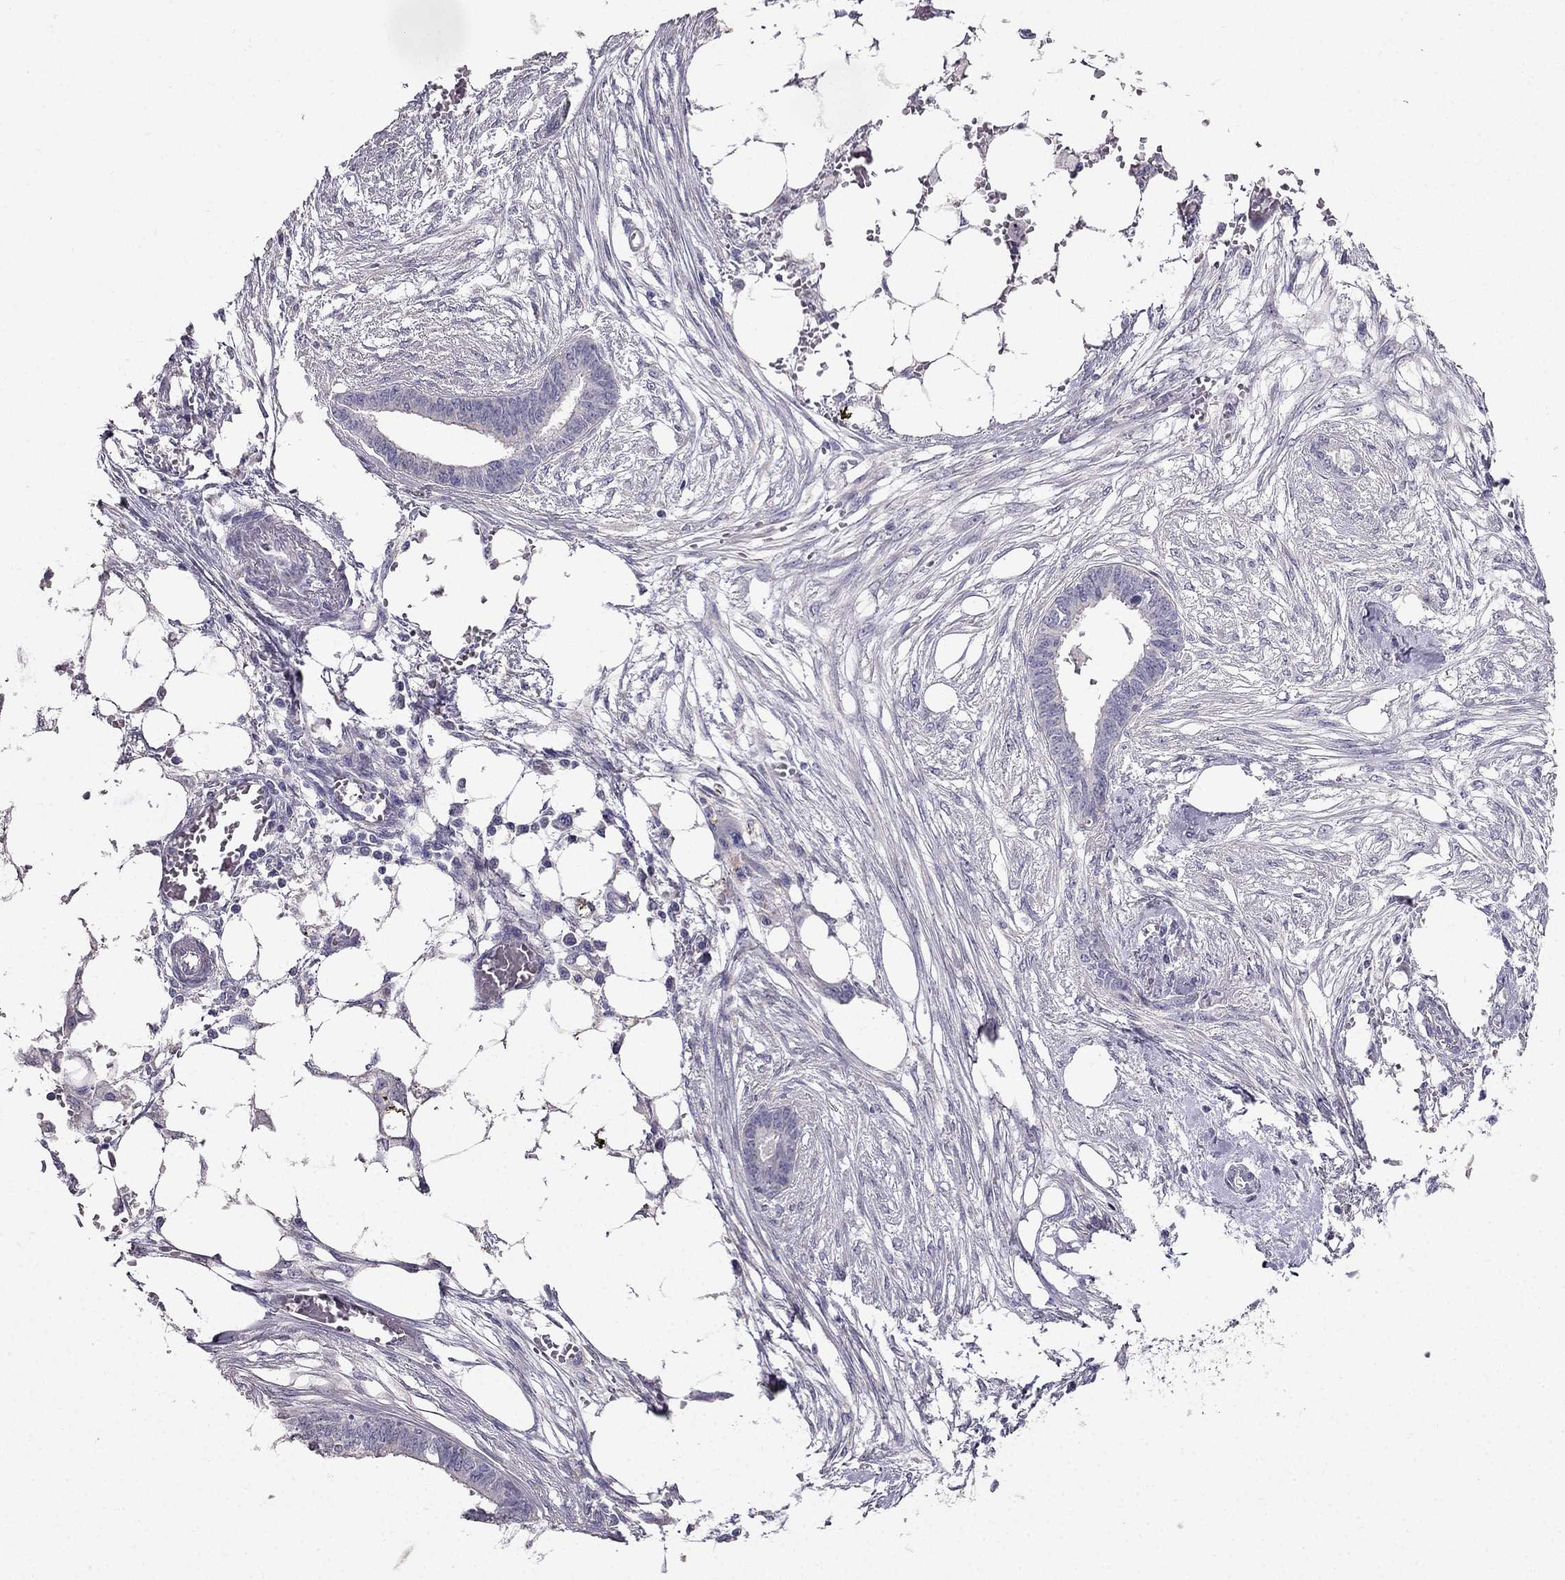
{"staining": {"intensity": "negative", "quantity": "none", "location": "none"}, "tissue": "endometrial cancer", "cell_type": "Tumor cells", "image_type": "cancer", "snomed": [{"axis": "morphology", "description": "Adenocarcinoma, NOS"}, {"axis": "morphology", "description": "Adenocarcinoma, metastatic, NOS"}, {"axis": "topography", "description": "Adipose tissue"}, {"axis": "topography", "description": "Endometrium"}], "caption": "This histopathology image is of endometrial cancer stained with immunohistochemistry (IHC) to label a protein in brown with the nuclei are counter-stained blue. There is no staining in tumor cells.", "gene": "AS3MT", "patient": {"sex": "female", "age": 67}}